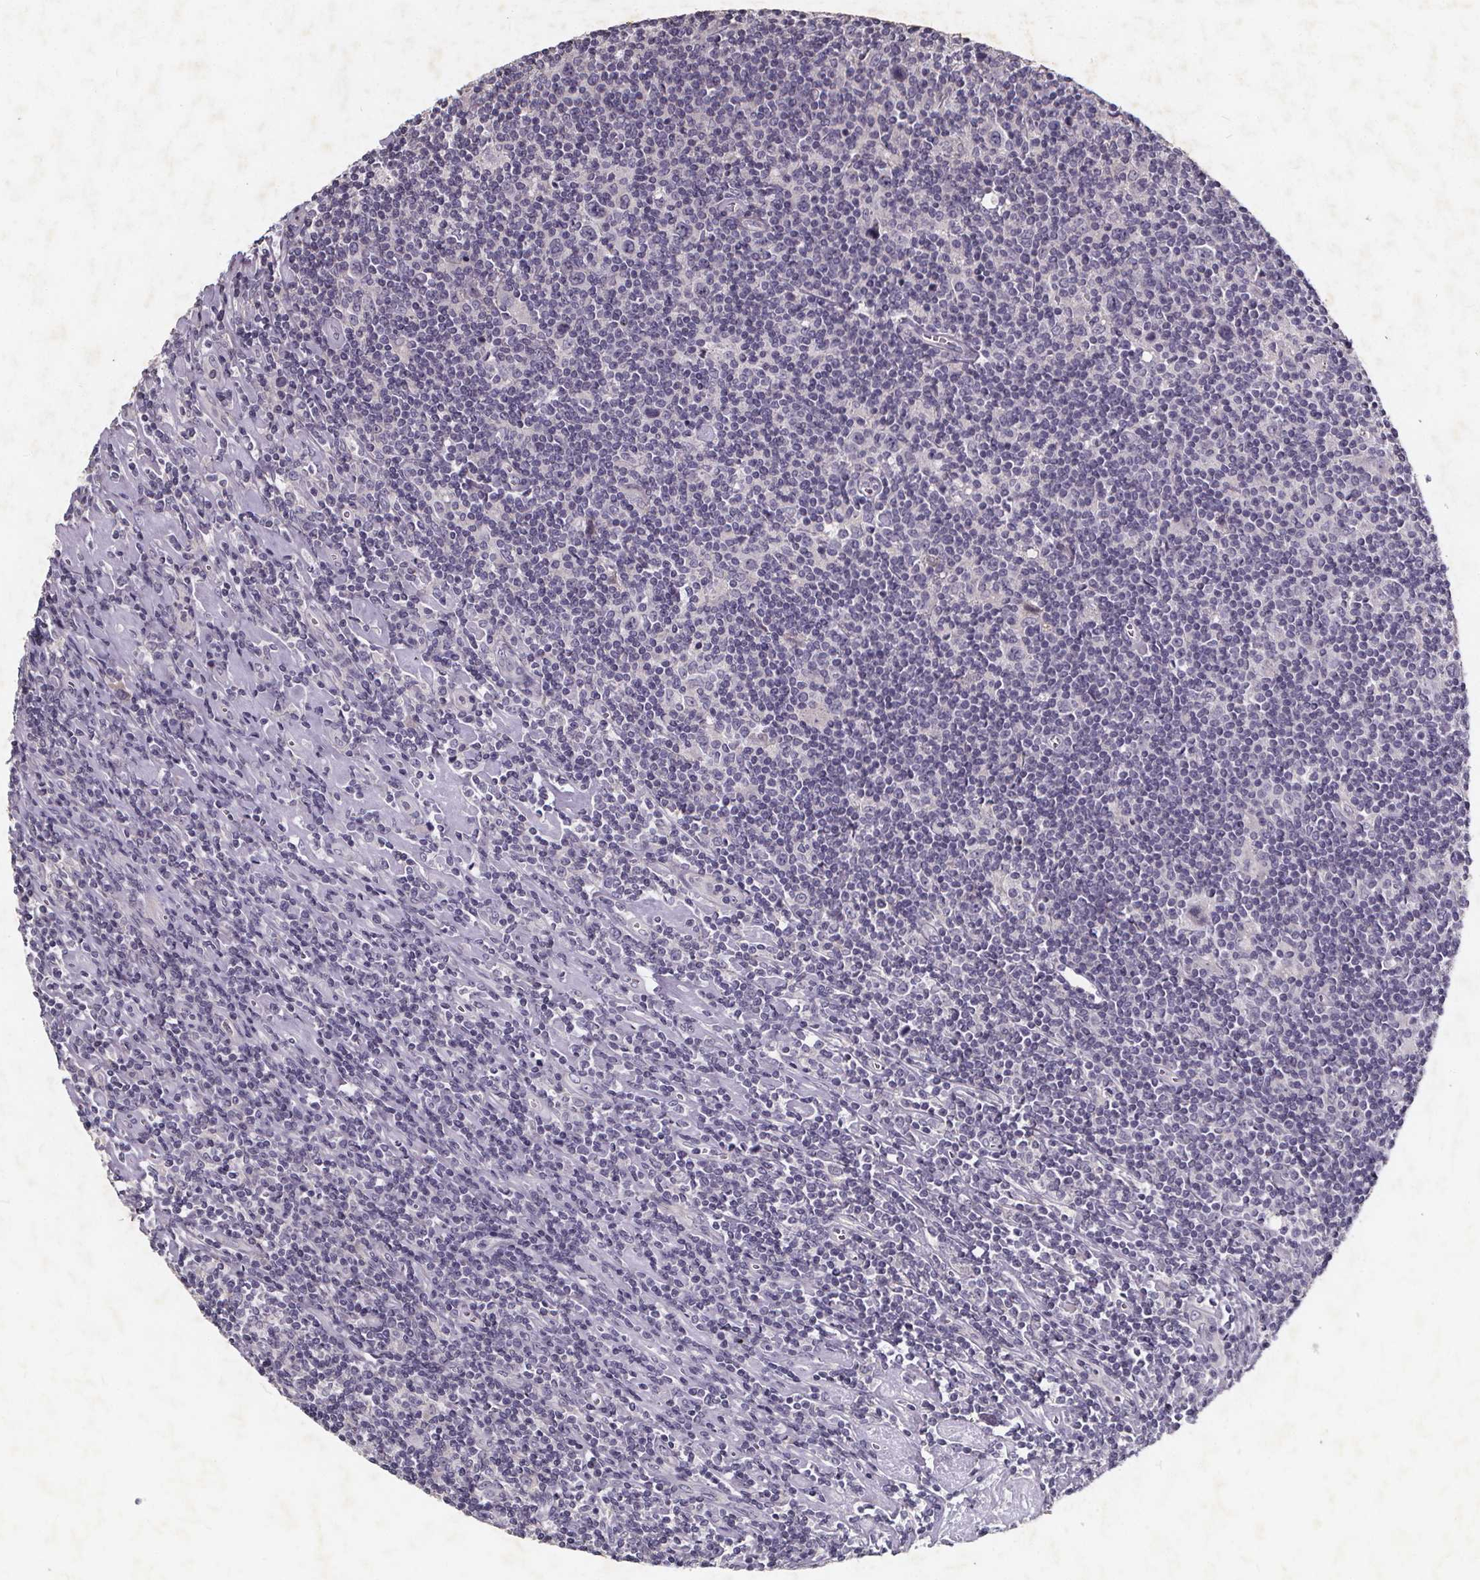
{"staining": {"intensity": "negative", "quantity": "none", "location": "none"}, "tissue": "lymphoma", "cell_type": "Tumor cells", "image_type": "cancer", "snomed": [{"axis": "morphology", "description": "Hodgkin's disease, NOS"}, {"axis": "topography", "description": "Lymph node"}], "caption": "DAB (3,3'-diaminobenzidine) immunohistochemical staining of Hodgkin's disease exhibits no significant staining in tumor cells. The staining is performed using DAB (3,3'-diaminobenzidine) brown chromogen with nuclei counter-stained in using hematoxylin.", "gene": "TSPAN14", "patient": {"sex": "male", "age": 40}}